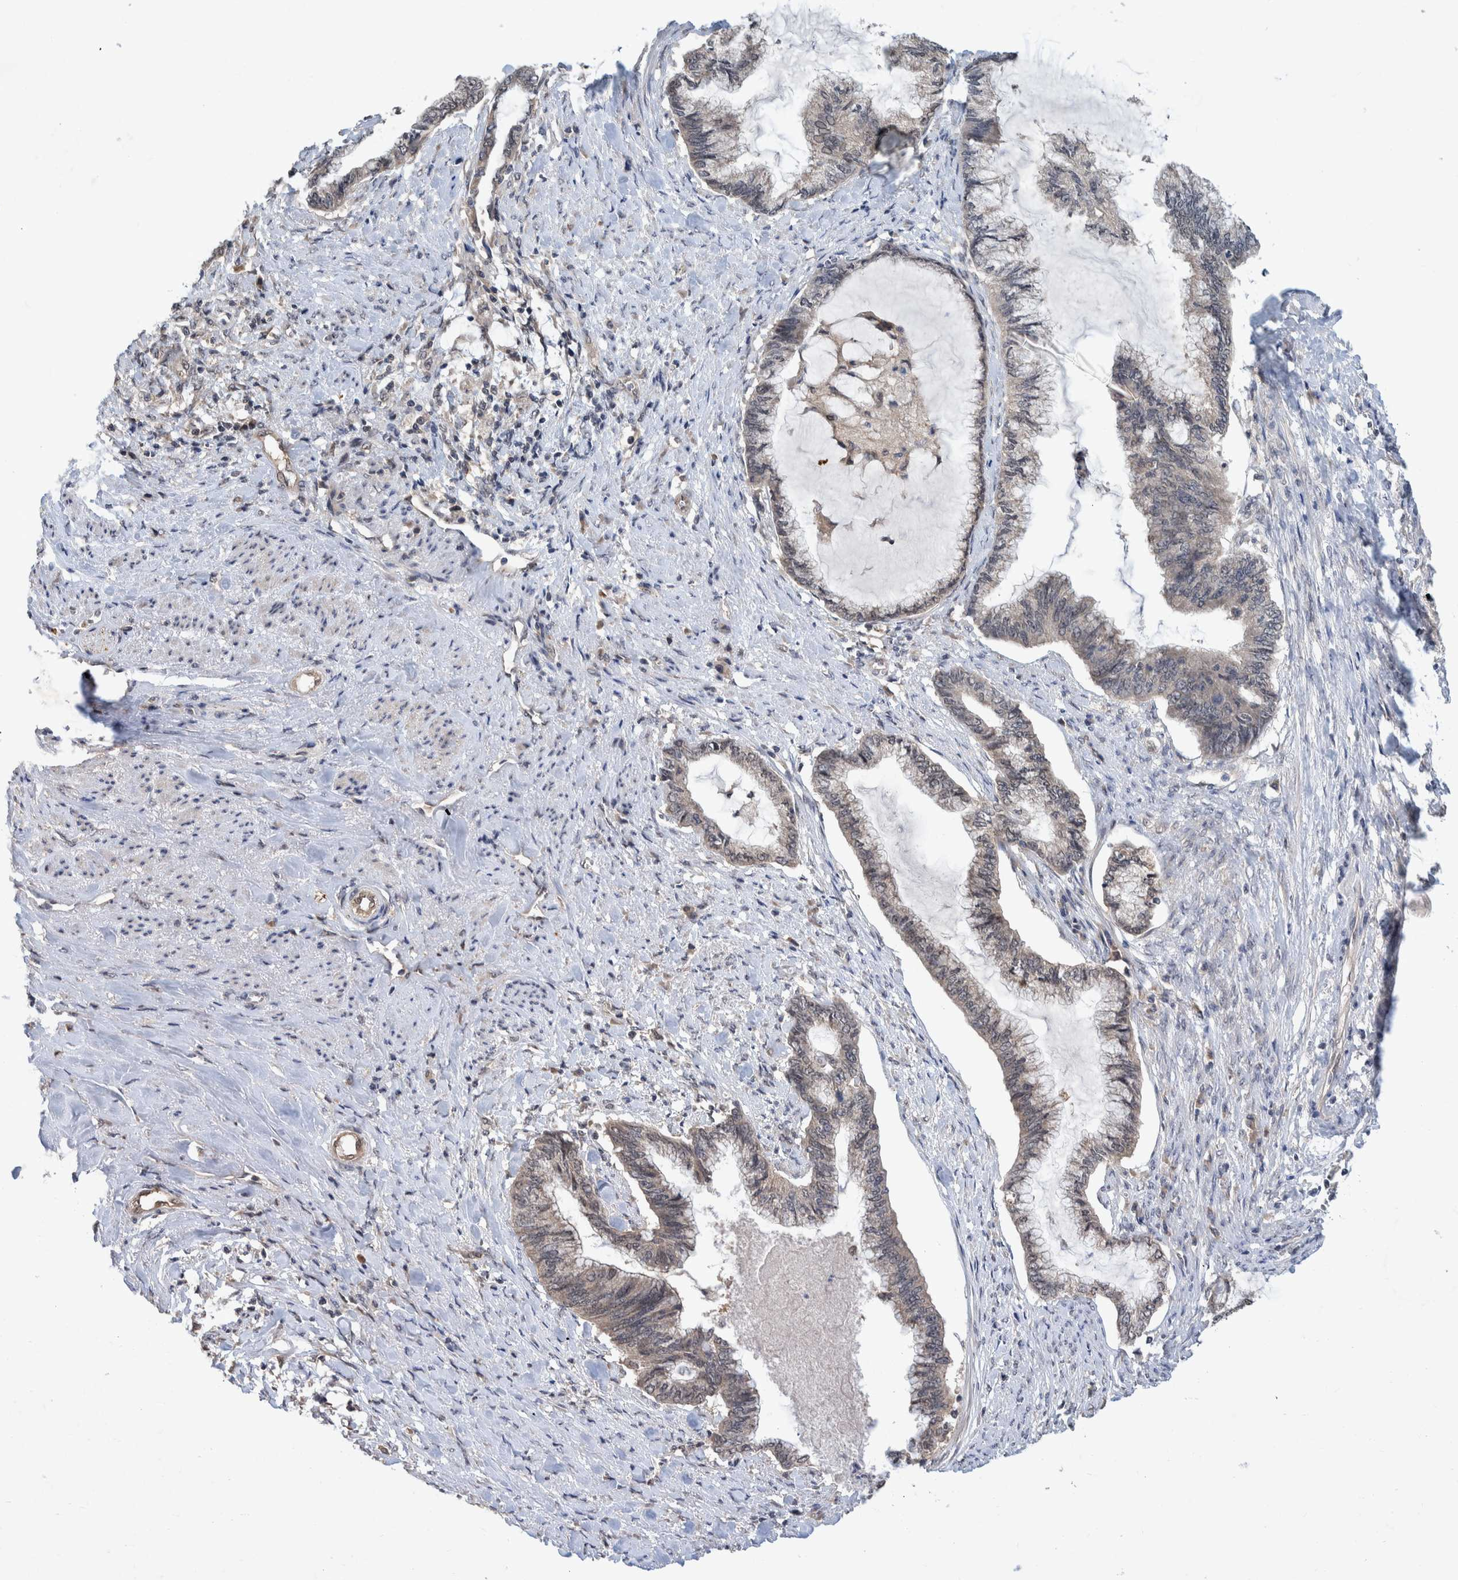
{"staining": {"intensity": "negative", "quantity": "none", "location": "none"}, "tissue": "endometrial cancer", "cell_type": "Tumor cells", "image_type": "cancer", "snomed": [{"axis": "morphology", "description": "Adenocarcinoma, NOS"}, {"axis": "topography", "description": "Endometrium"}], "caption": "Immunohistochemistry photomicrograph of endometrial cancer stained for a protein (brown), which exhibits no staining in tumor cells. The staining was performed using DAB (3,3'-diaminobenzidine) to visualize the protein expression in brown, while the nuclei were stained in blue with hematoxylin (Magnification: 20x).", "gene": "PLPBP", "patient": {"sex": "female", "age": 86}}